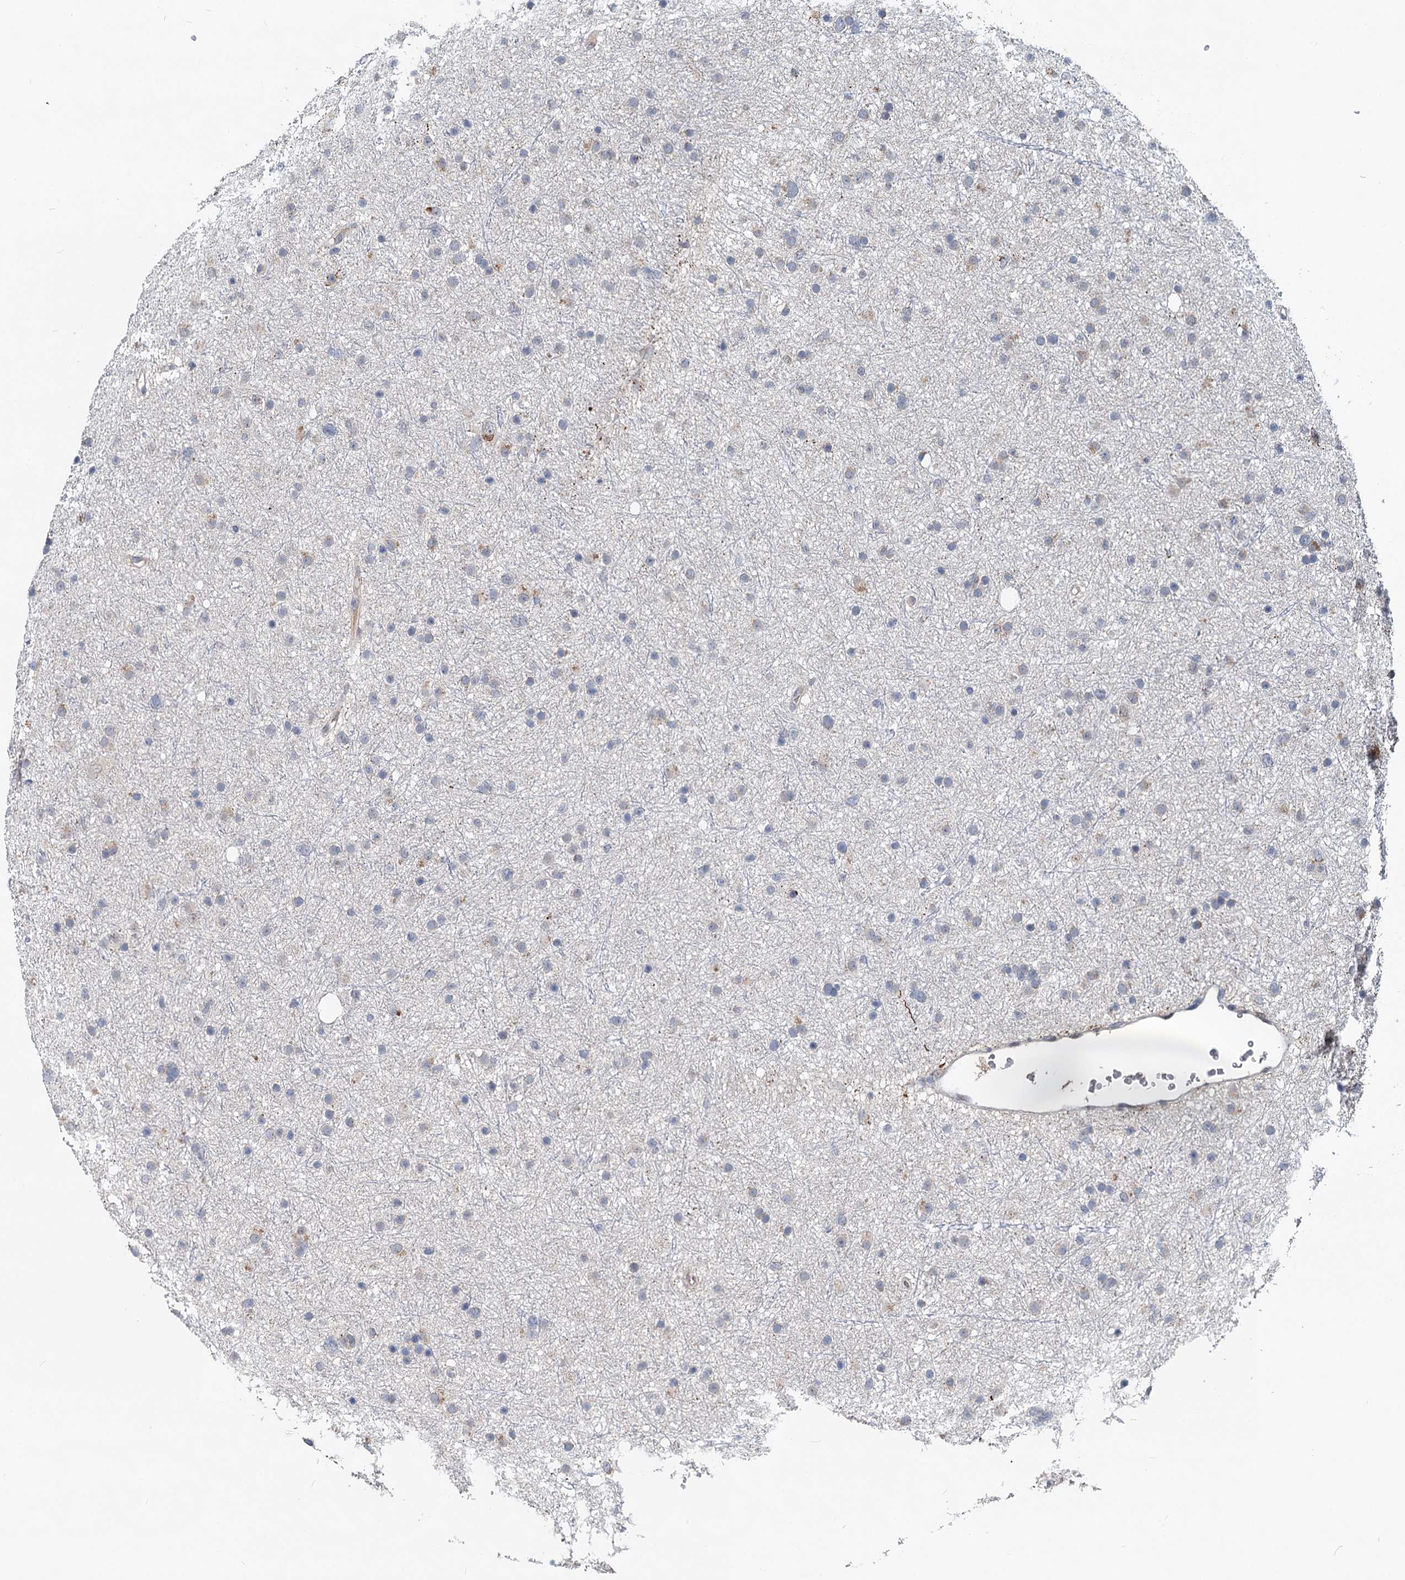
{"staining": {"intensity": "moderate", "quantity": "<25%", "location": "cytoplasmic/membranous"}, "tissue": "glioma", "cell_type": "Tumor cells", "image_type": "cancer", "snomed": [{"axis": "morphology", "description": "Glioma, malignant, Low grade"}, {"axis": "topography", "description": "Cerebral cortex"}], "caption": "The photomicrograph shows immunohistochemical staining of glioma. There is moderate cytoplasmic/membranous staining is present in approximately <25% of tumor cells. (Stains: DAB in brown, nuclei in blue, Microscopy: brightfield microscopy at high magnification).", "gene": "RITA1", "patient": {"sex": "female", "age": 39}}